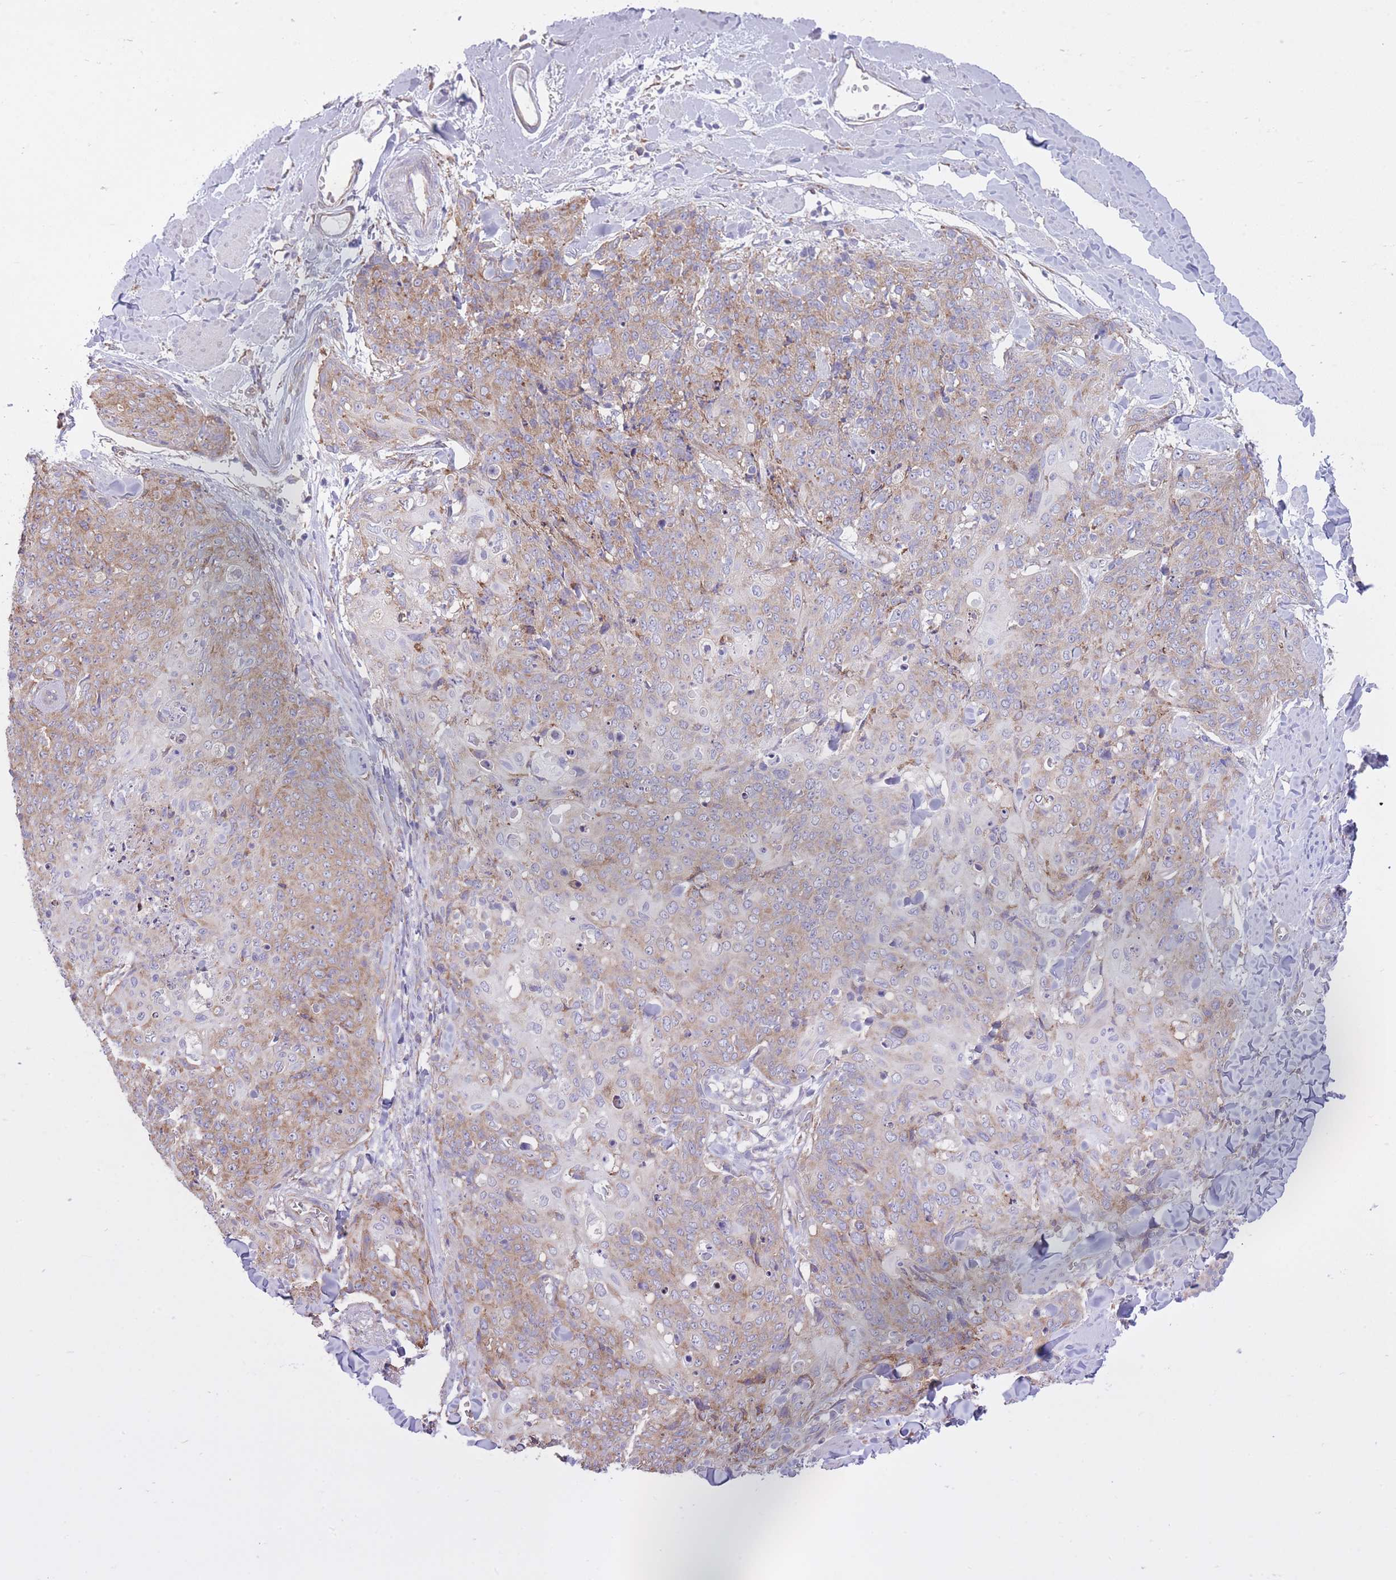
{"staining": {"intensity": "weak", "quantity": "25%-75%", "location": "cytoplasmic/membranous"}, "tissue": "skin cancer", "cell_type": "Tumor cells", "image_type": "cancer", "snomed": [{"axis": "morphology", "description": "Squamous cell carcinoma, NOS"}, {"axis": "topography", "description": "Skin"}, {"axis": "topography", "description": "Vulva"}], "caption": "Immunohistochemical staining of human skin cancer (squamous cell carcinoma) exhibits weak cytoplasmic/membranous protein positivity in about 25%-75% of tumor cells.", "gene": "ZNF501", "patient": {"sex": "female", "age": 85}}